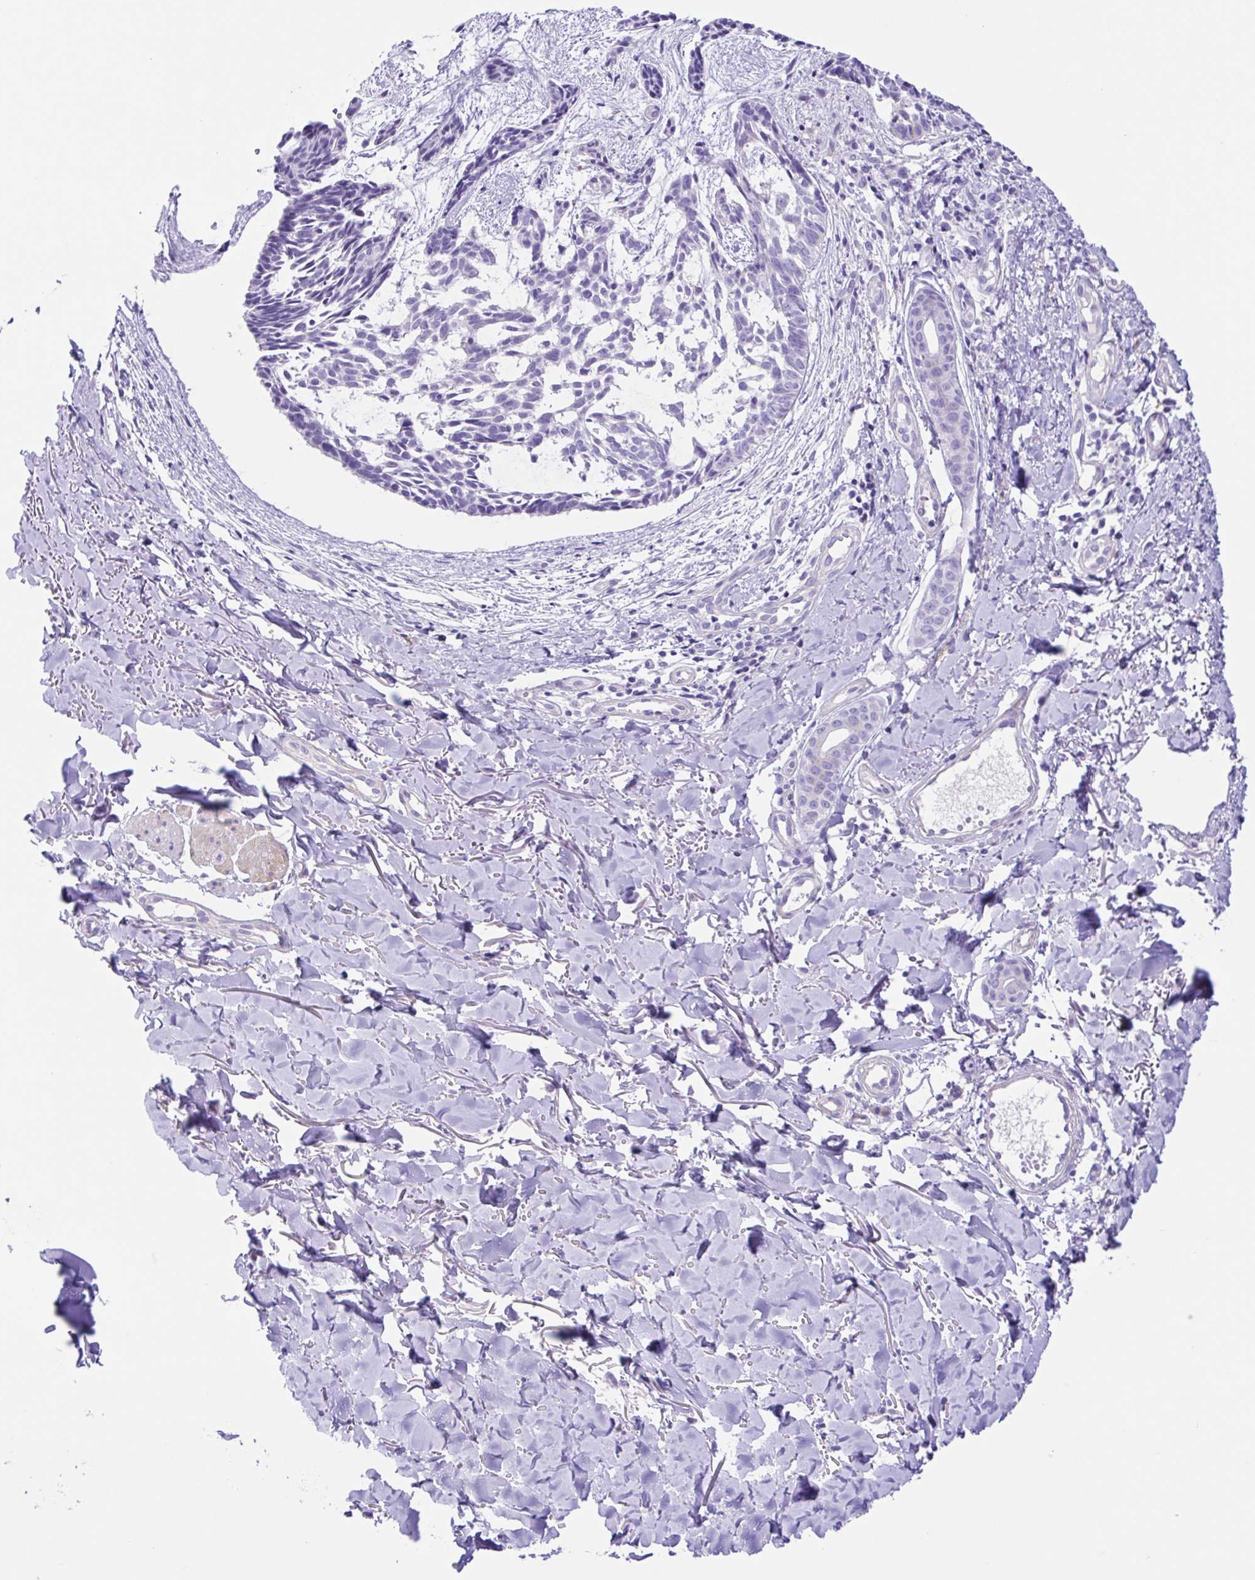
{"staining": {"intensity": "negative", "quantity": "none", "location": "none"}, "tissue": "skin cancer", "cell_type": "Tumor cells", "image_type": "cancer", "snomed": [{"axis": "morphology", "description": "Basal cell carcinoma"}, {"axis": "topography", "description": "Skin"}], "caption": "This is an IHC image of human skin cancer. There is no expression in tumor cells.", "gene": "ISM2", "patient": {"sex": "male", "age": 78}}